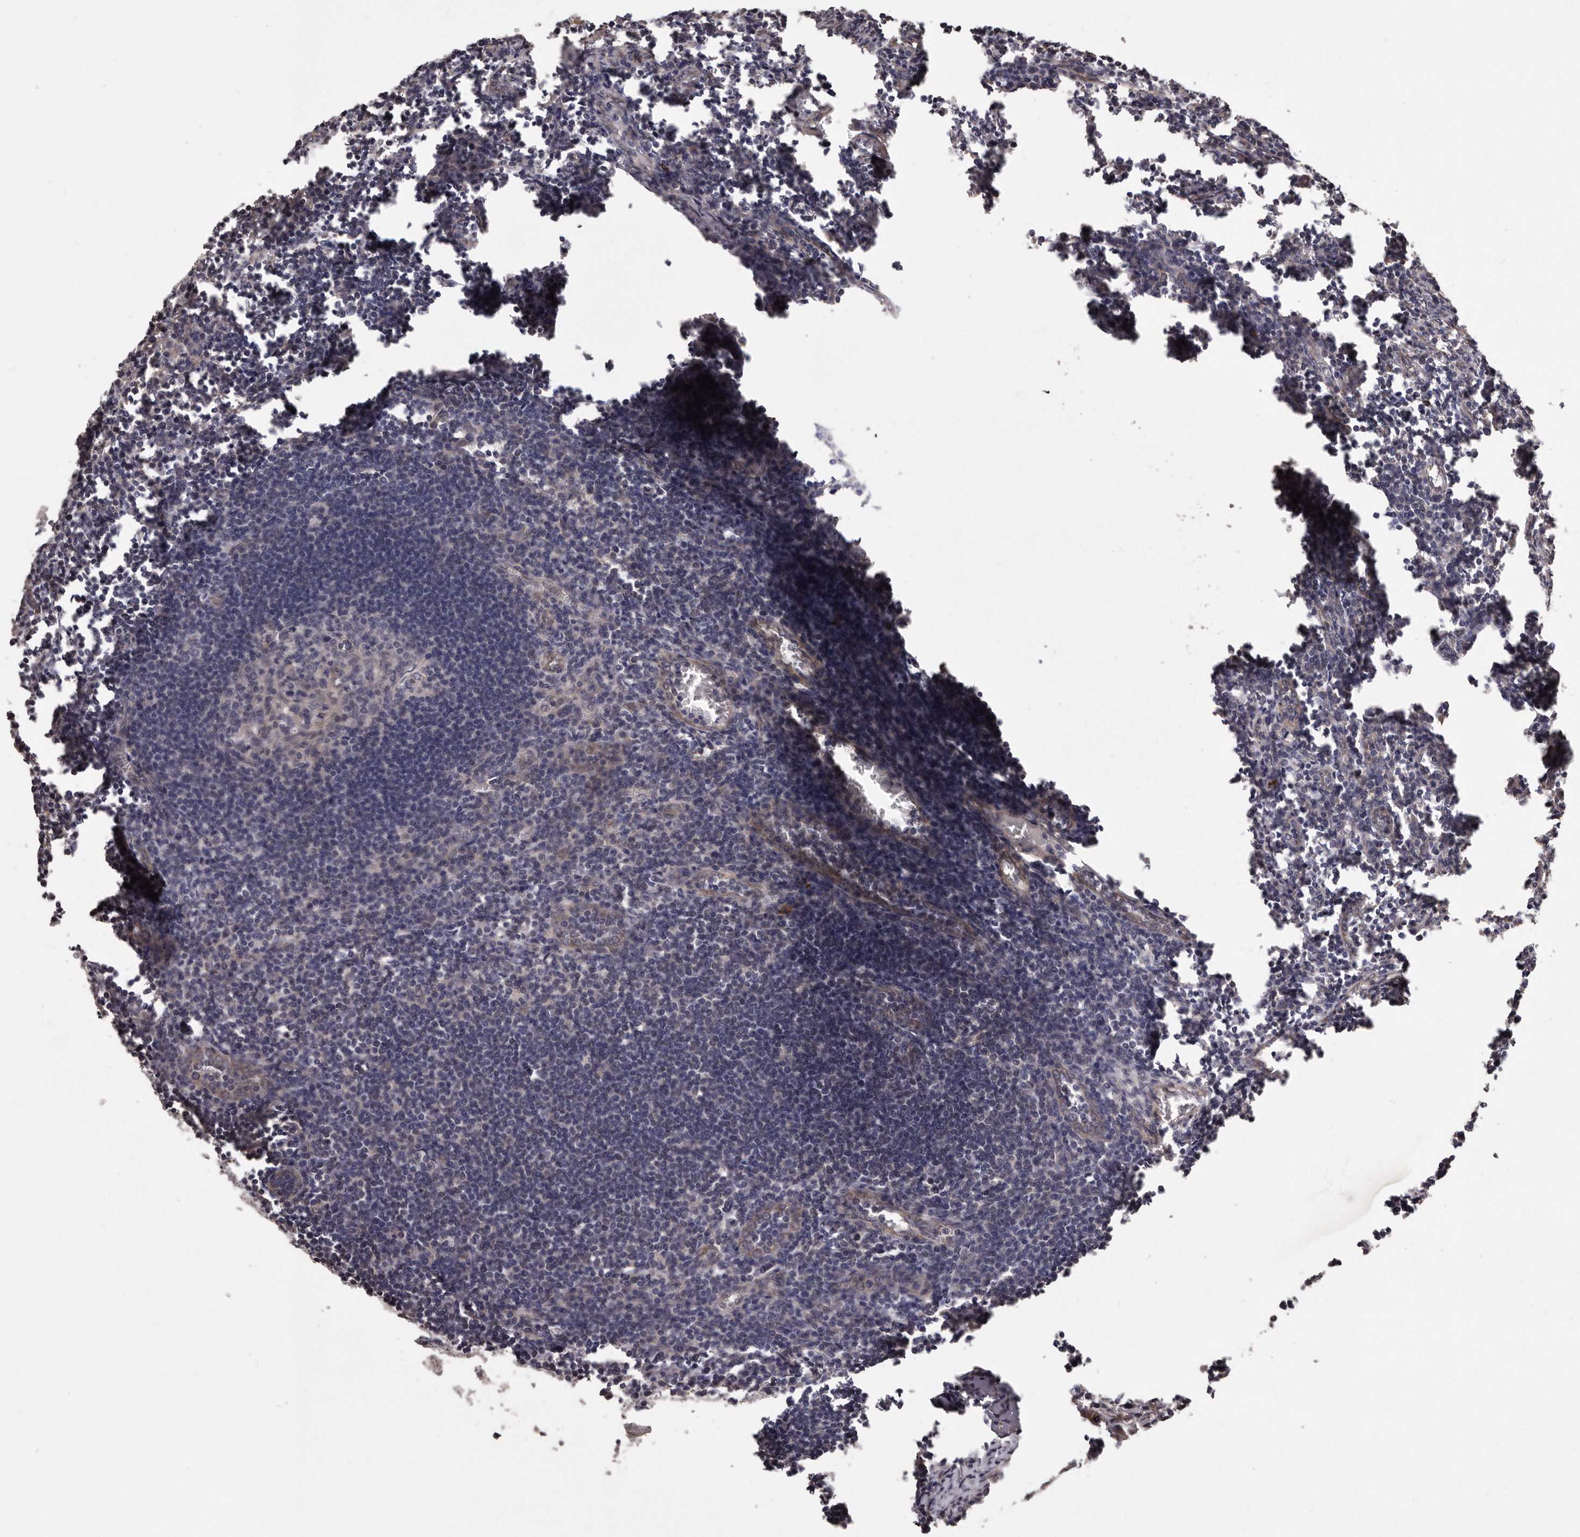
{"staining": {"intensity": "negative", "quantity": "none", "location": "none"}, "tissue": "lymph node", "cell_type": "Germinal center cells", "image_type": "normal", "snomed": [{"axis": "morphology", "description": "Normal tissue, NOS"}, {"axis": "morphology", "description": "Malignant melanoma, Metastatic site"}, {"axis": "topography", "description": "Lymph node"}], "caption": "This is a histopathology image of immunohistochemistry staining of benign lymph node, which shows no positivity in germinal center cells. The staining is performed using DAB brown chromogen with nuclei counter-stained in using hematoxylin.", "gene": "ARMCX1", "patient": {"sex": "male", "age": 41}}